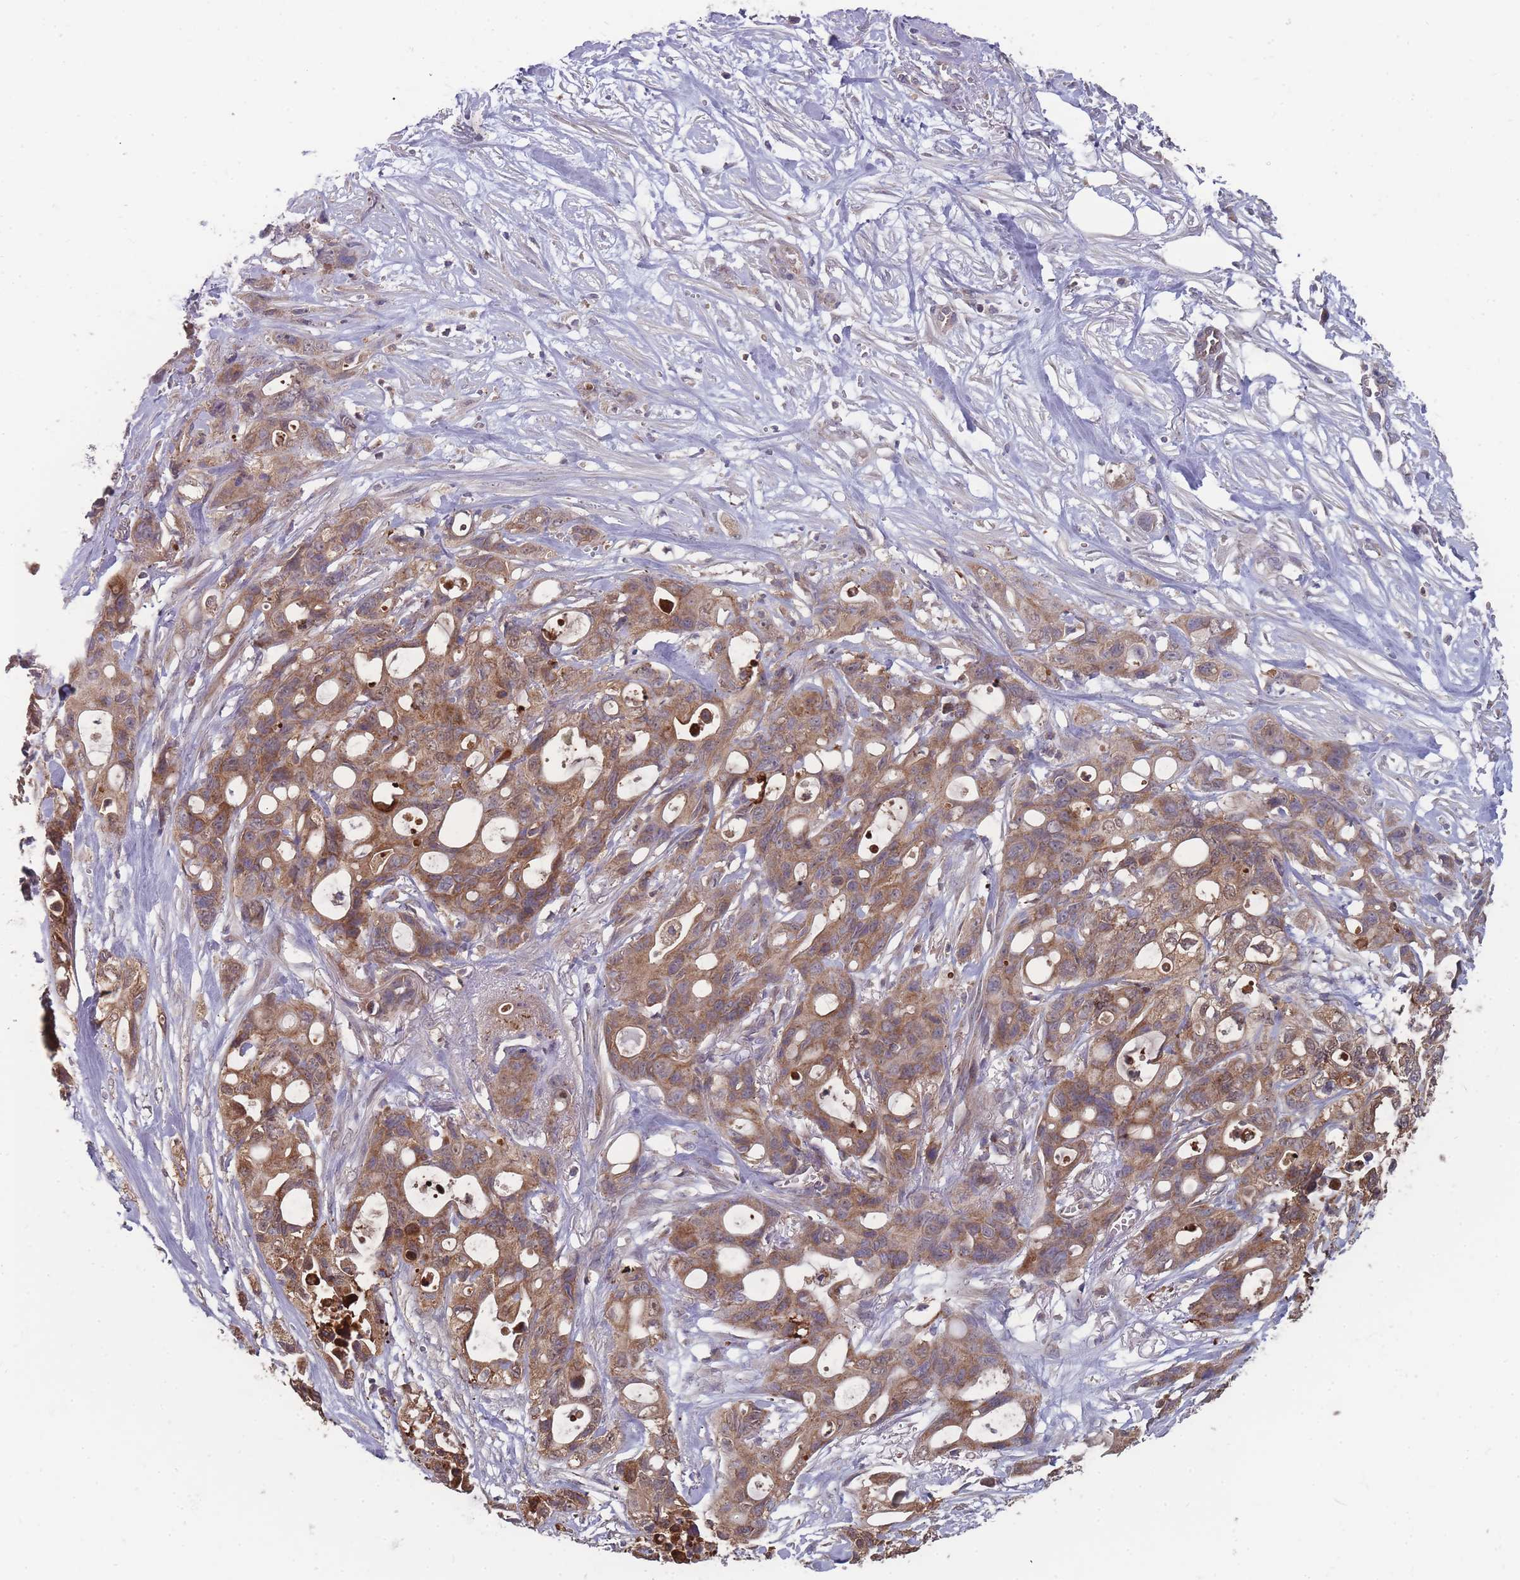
{"staining": {"intensity": "moderate", "quantity": ">75%", "location": "cytoplasmic/membranous"}, "tissue": "ovarian cancer", "cell_type": "Tumor cells", "image_type": "cancer", "snomed": [{"axis": "morphology", "description": "Cystadenocarcinoma, mucinous, NOS"}, {"axis": "topography", "description": "Ovary"}], "caption": "Human ovarian cancer (mucinous cystadenocarcinoma) stained with a brown dye demonstrates moderate cytoplasmic/membranous positive staining in approximately >75% of tumor cells.", "gene": "SLC35B4", "patient": {"sex": "female", "age": 70}}